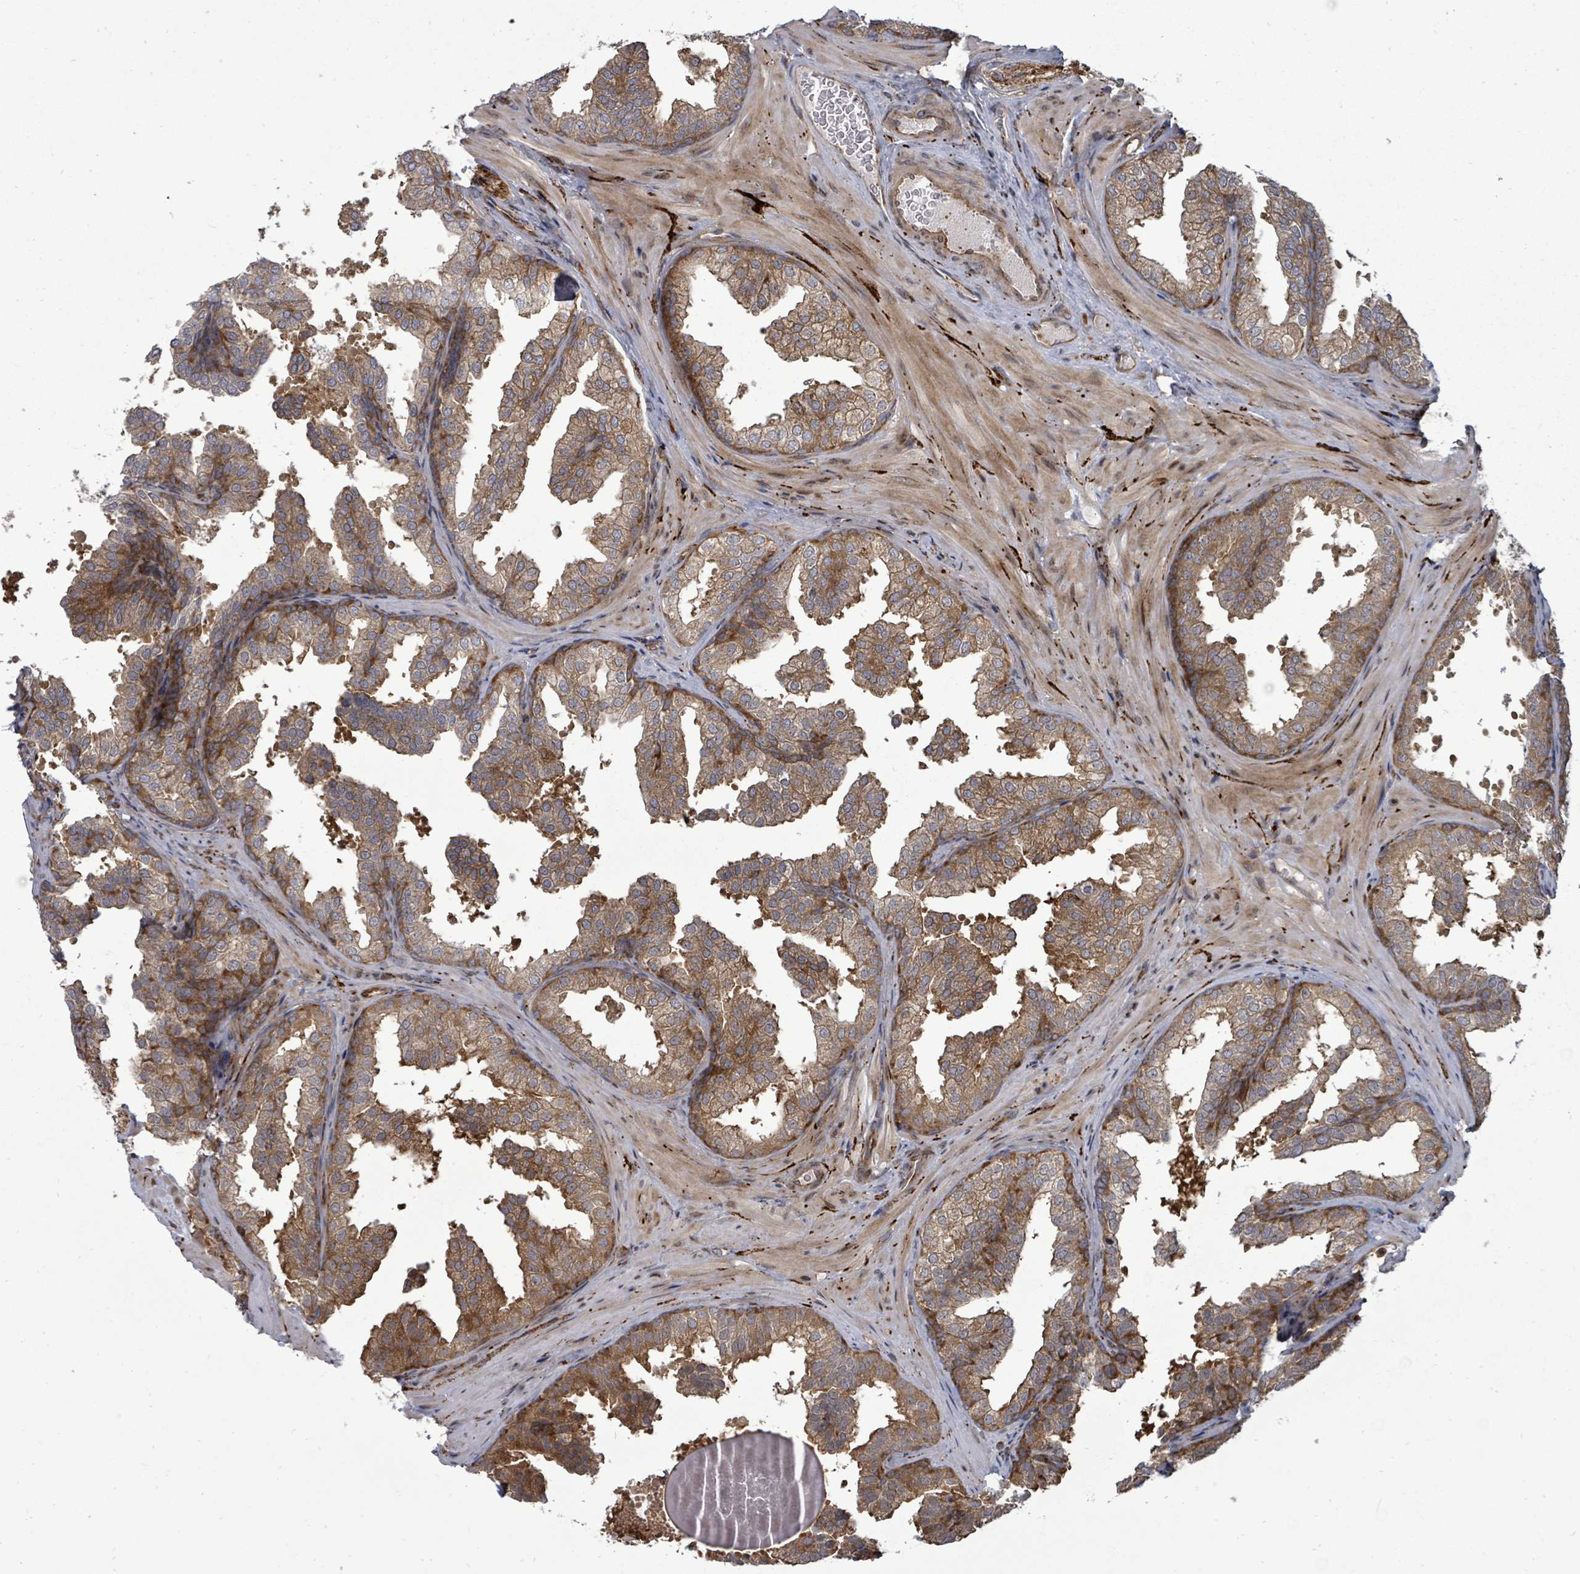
{"staining": {"intensity": "moderate", "quantity": ">75%", "location": "cytoplasmic/membranous"}, "tissue": "prostate", "cell_type": "Glandular cells", "image_type": "normal", "snomed": [{"axis": "morphology", "description": "Normal tissue, NOS"}, {"axis": "topography", "description": "Prostate"}], "caption": "An IHC histopathology image of benign tissue is shown. Protein staining in brown labels moderate cytoplasmic/membranous positivity in prostate within glandular cells.", "gene": "EIF3CL", "patient": {"sex": "male", "age": 37}}